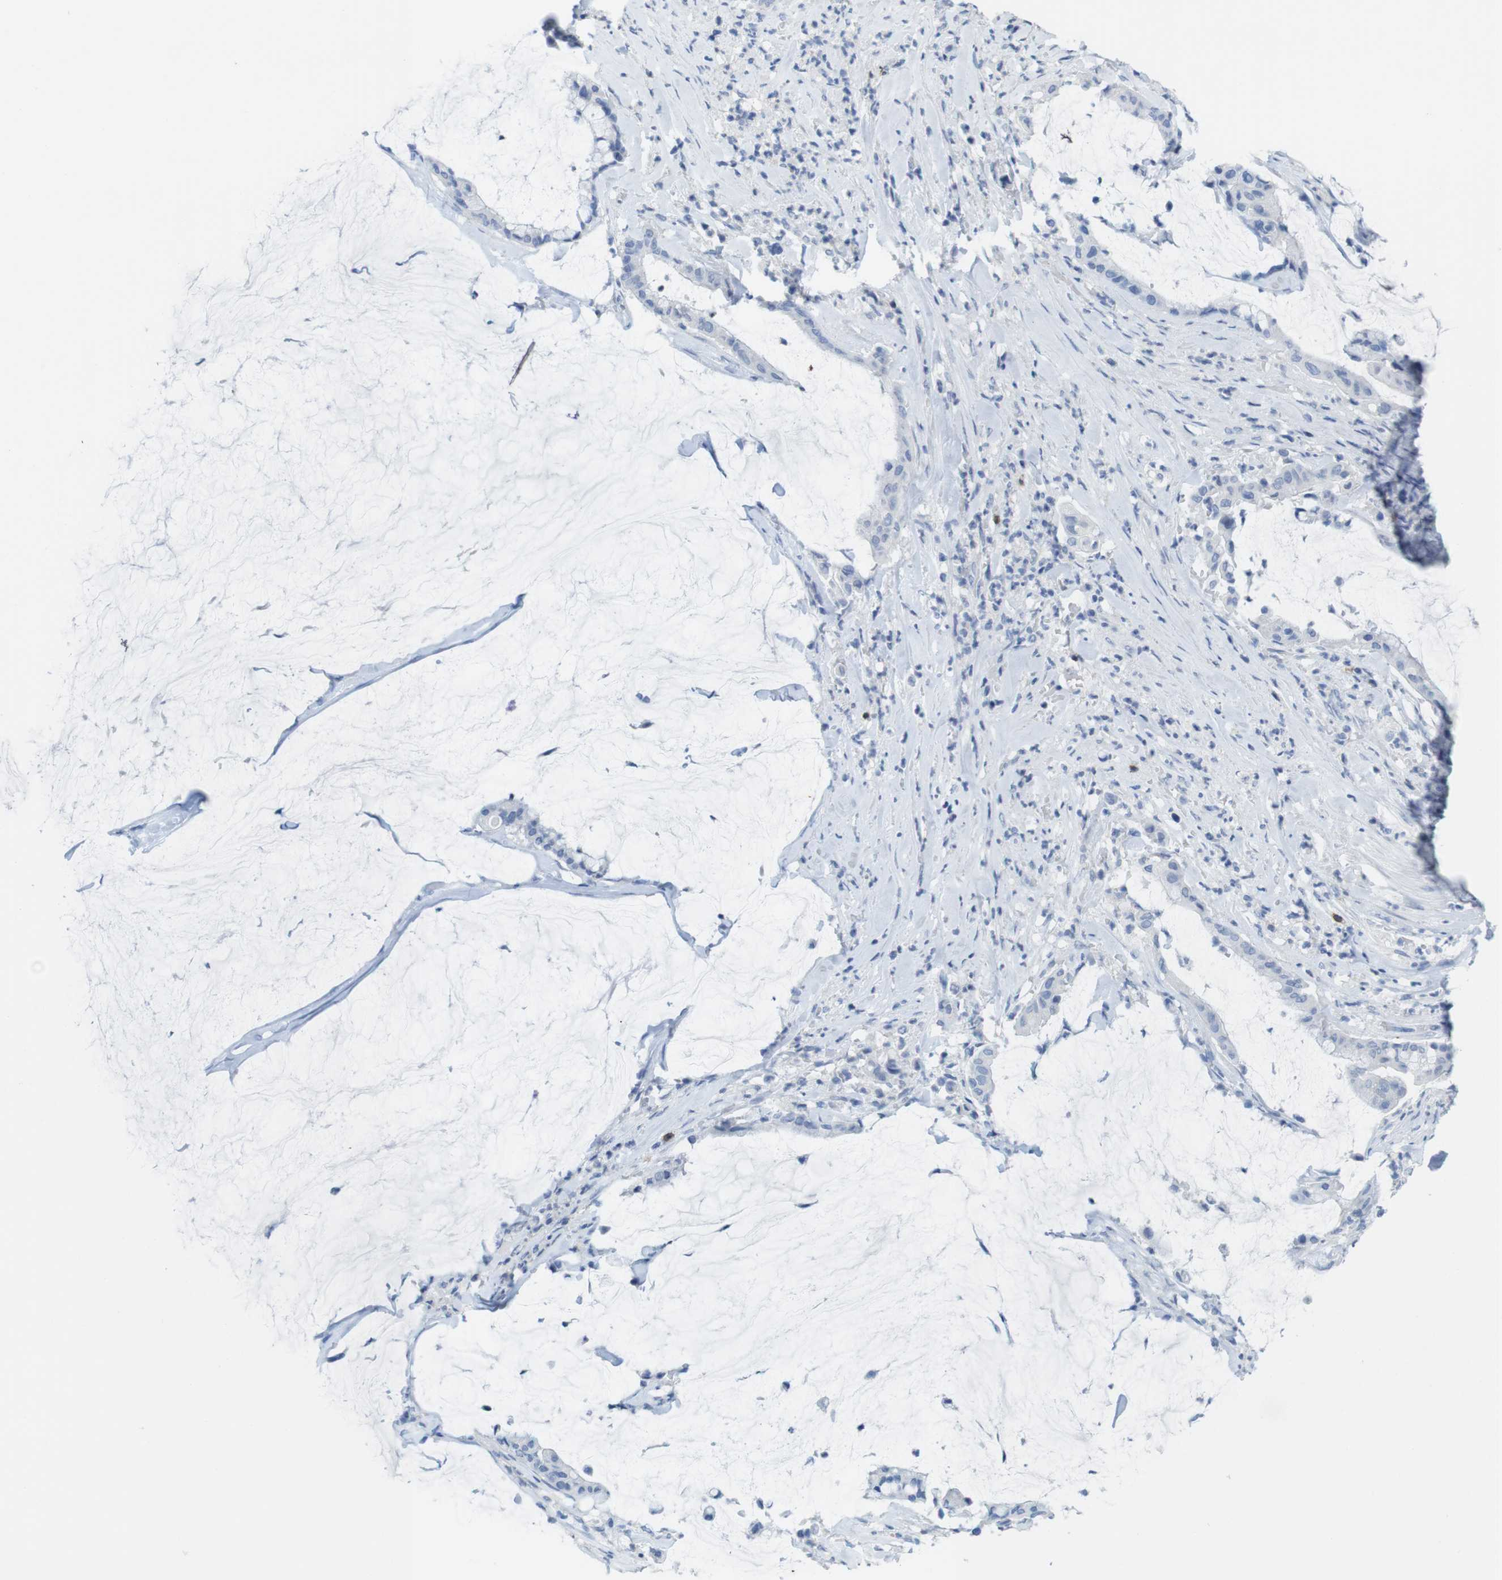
{"staining": {"intensity": "negative", "quantity": "none", "location": "none"}, "tissue": "pancreatic cancer", "cell_type": "Tumor cells", "image_type": "cancer", "snomed": [{"axis": "morphology", "description": "Adenocarcinoma, NOS"}, {"axis": "topography", "description": "Pancreas"}], "caption": "Immunohistochemistry (IHC) micrograph of neoplastic tissue: pancreatic cancer (adenocarcinoma) stained with DAB (3,3'-diaminobenzidine) shows no significant protein staining in tumor cells.", "gene": "CD5", "patient": {"sex": "male", "age": 41}}